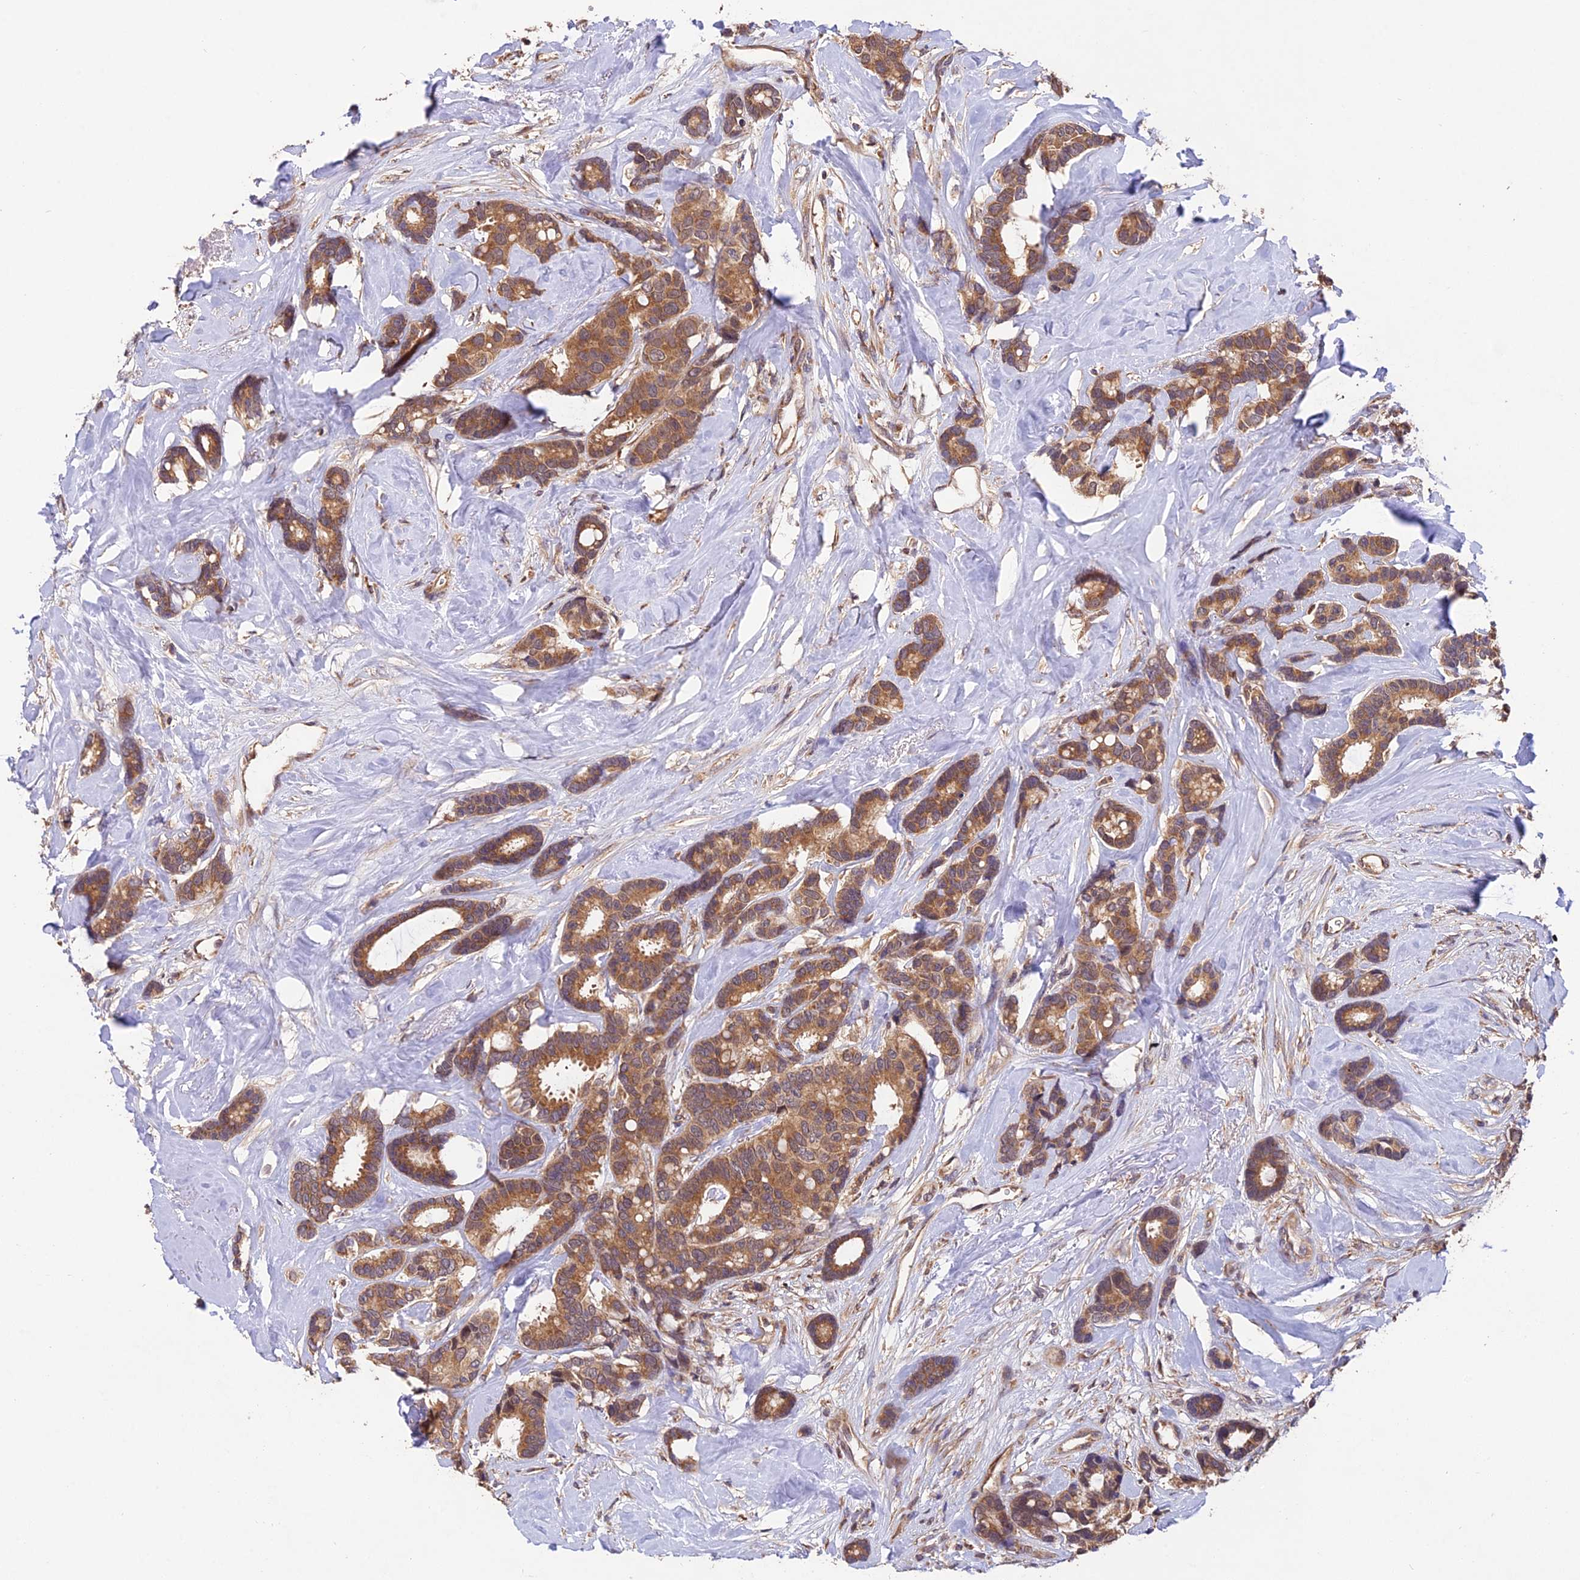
{"staining": {"intensity": "moderate", "quantity": ">75%", "location": "cytoplasmic/membranous"}, "tissue": "breast cancer", "cell_type": "Tumor cells", "image_type": "cancer", "snomed": [{"axis": "morphology", "description": "Duct carcinoma"}, {"axis": "topography", "description": "Breast"}], "caption": "Breast cancer (invasive ductal carcinoma) was stained to show a protein in brown. There is medium levels of moderate cytoplasmic/membranous expression in about >75% of tumor cells.", "gene": "MNS1", "patient": {"sex": "female", "age": 87}}